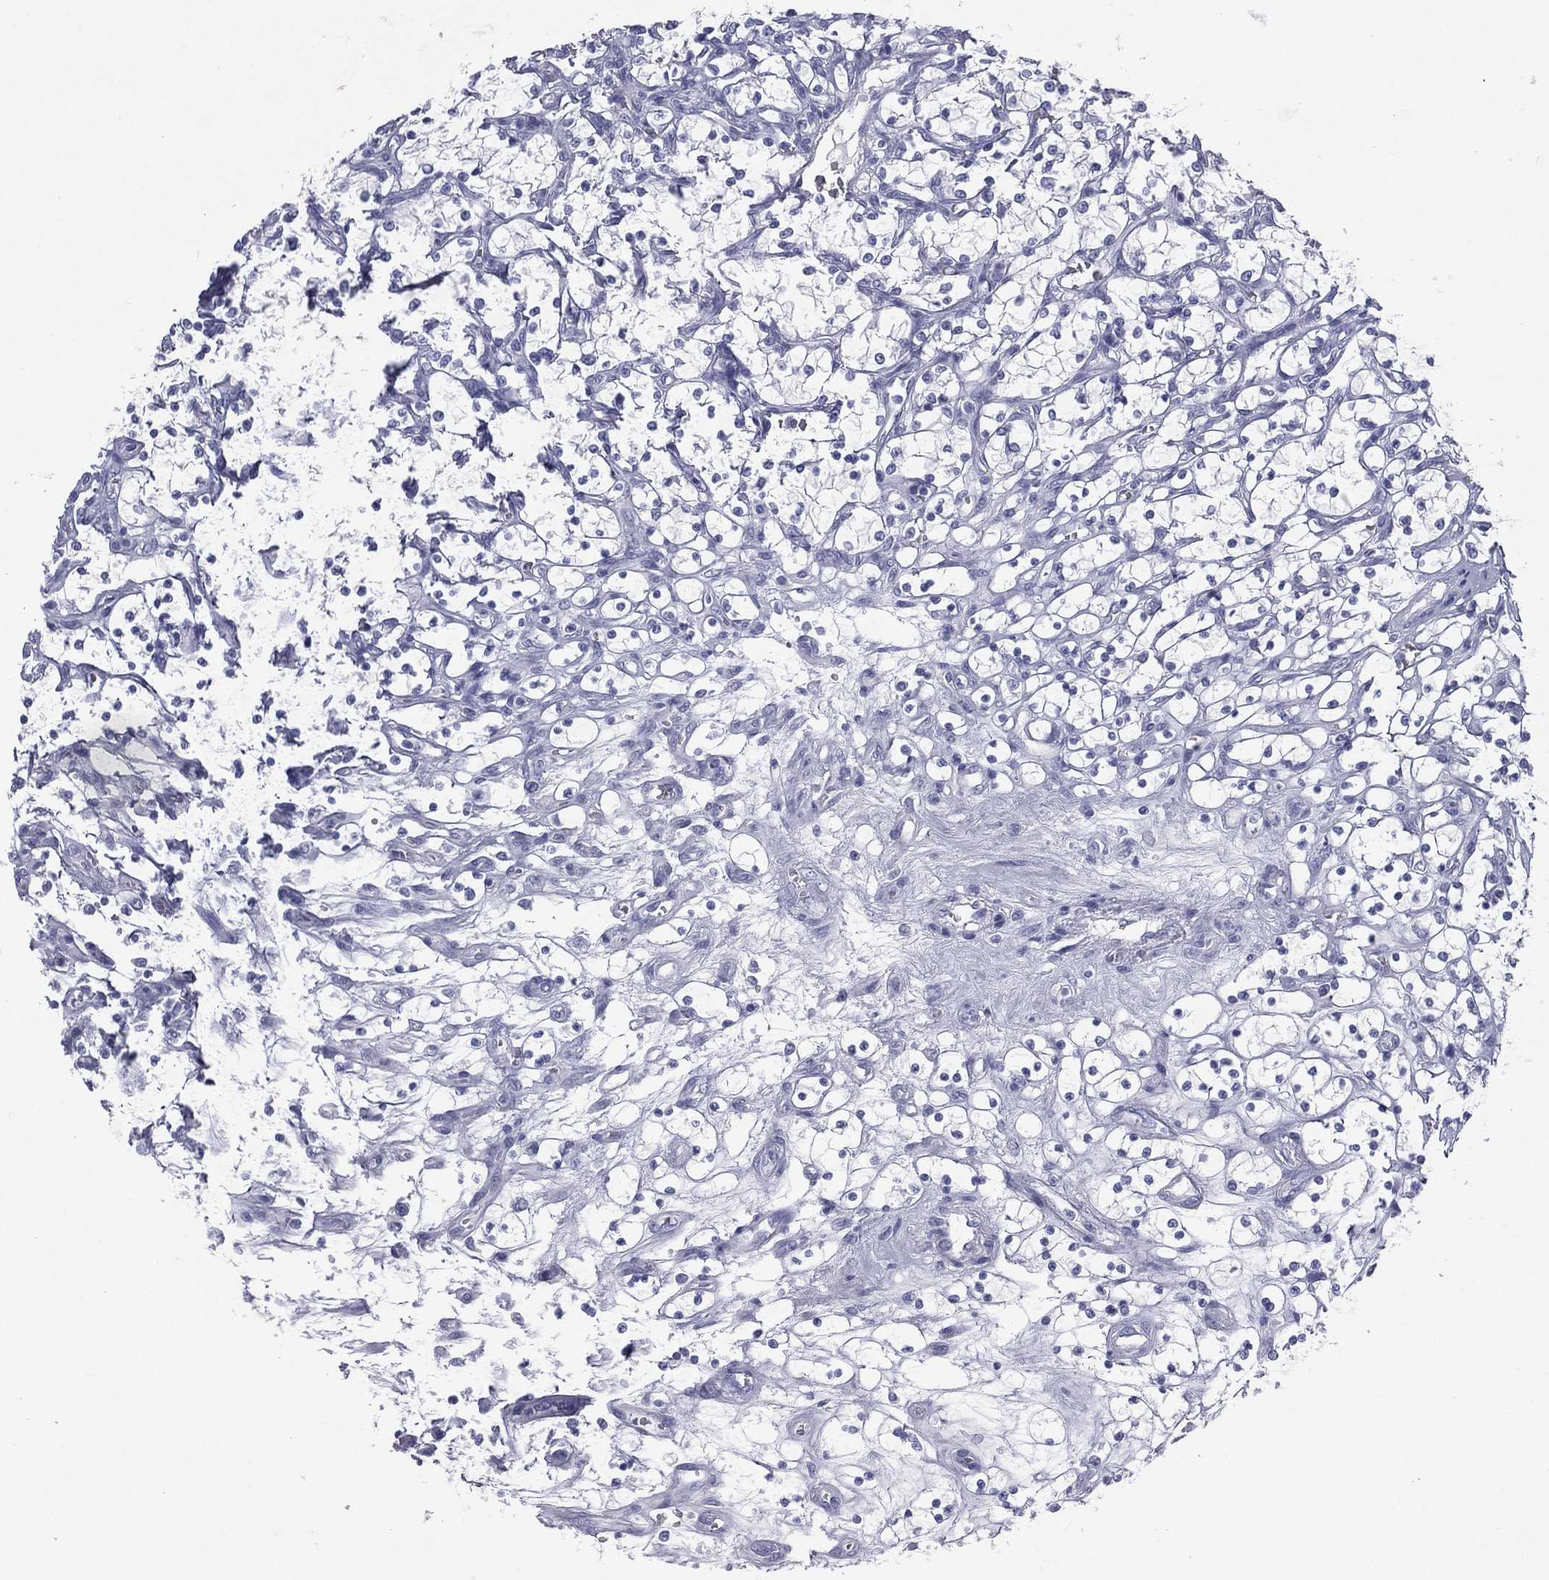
{"staining": {"intensity": "negative", "quantity": "none", "location": "none"}, "tissue": "renal cancer", "cell_type": "Tumor cells", "image_type": "cancer", "snomed": [{"axis": "morphology", "description": "Adenocarcinoma, NOS"}, {"axis": "topography", "description": "Kidney"}], "caption": "Renal cancer was stained to show a protein in brown. There is no significant expression in tumor cells. (DAB (3,3'-diaminobenzidine) immunohistochemistry (IHC) visualized using brightfield microscopy, high magnification).", "gene": "MLN", "patient": {"sex": "female", "age": 69}}